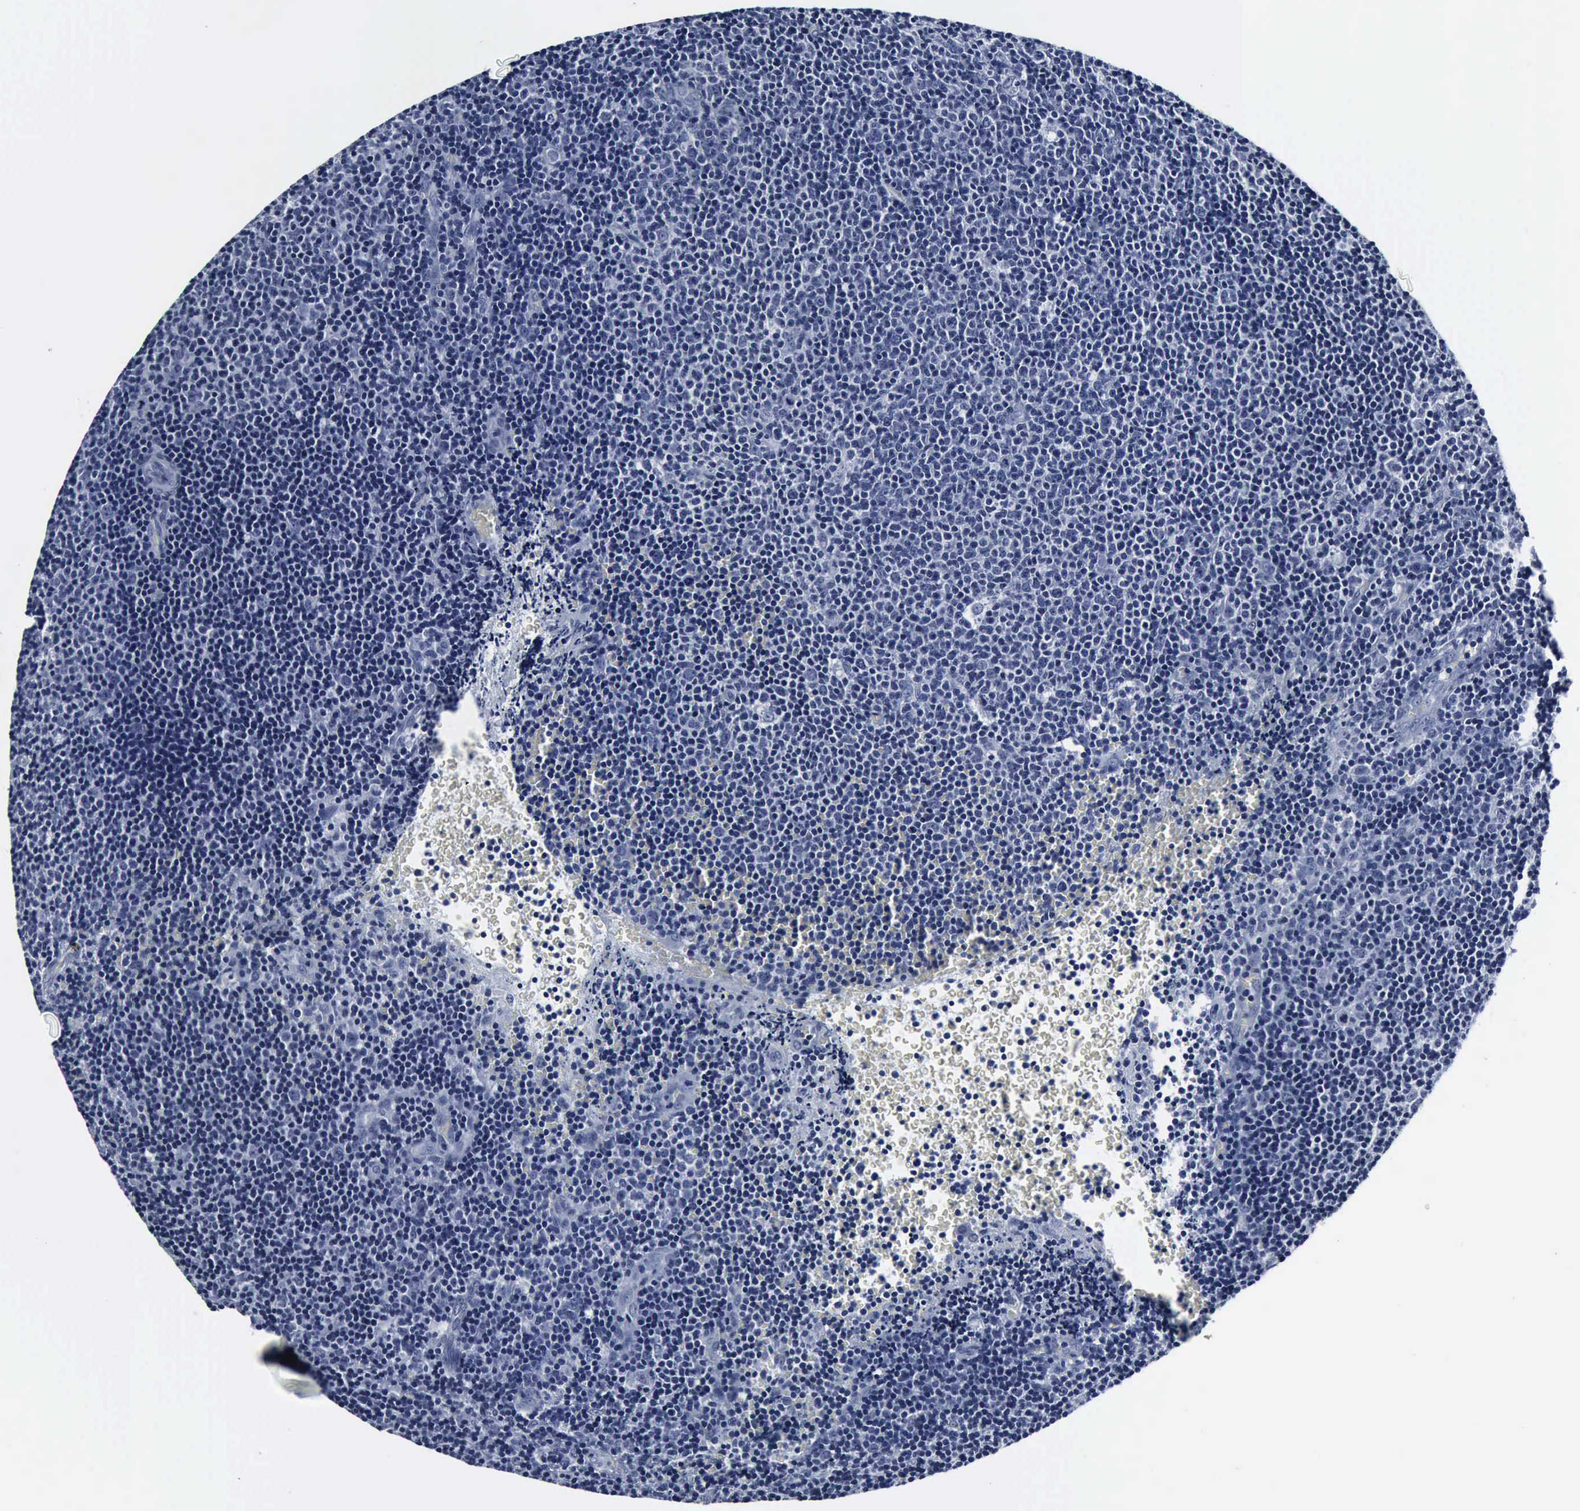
{"staining": {"intensity": "negative", "quantity": "none", "location": "none"}, "tissue": "lymphoma", "cell_type": "Tumor cells", "image_type": "cancer", "snomed": [{"axis": "morphology", "description": "Malignant lymphoma, non-Hodgkin's type, Low grade"}, {"axis": "topography", "description": "Lymph node"}], "caption": "Immunohistochemistry (IHC) micrograph of human lymphoma stained for a protein (brown), which demonstrates no positivity in tumor cells.", "gene": "SNAP25", "patient": {"sex": "male", "age": 49}}